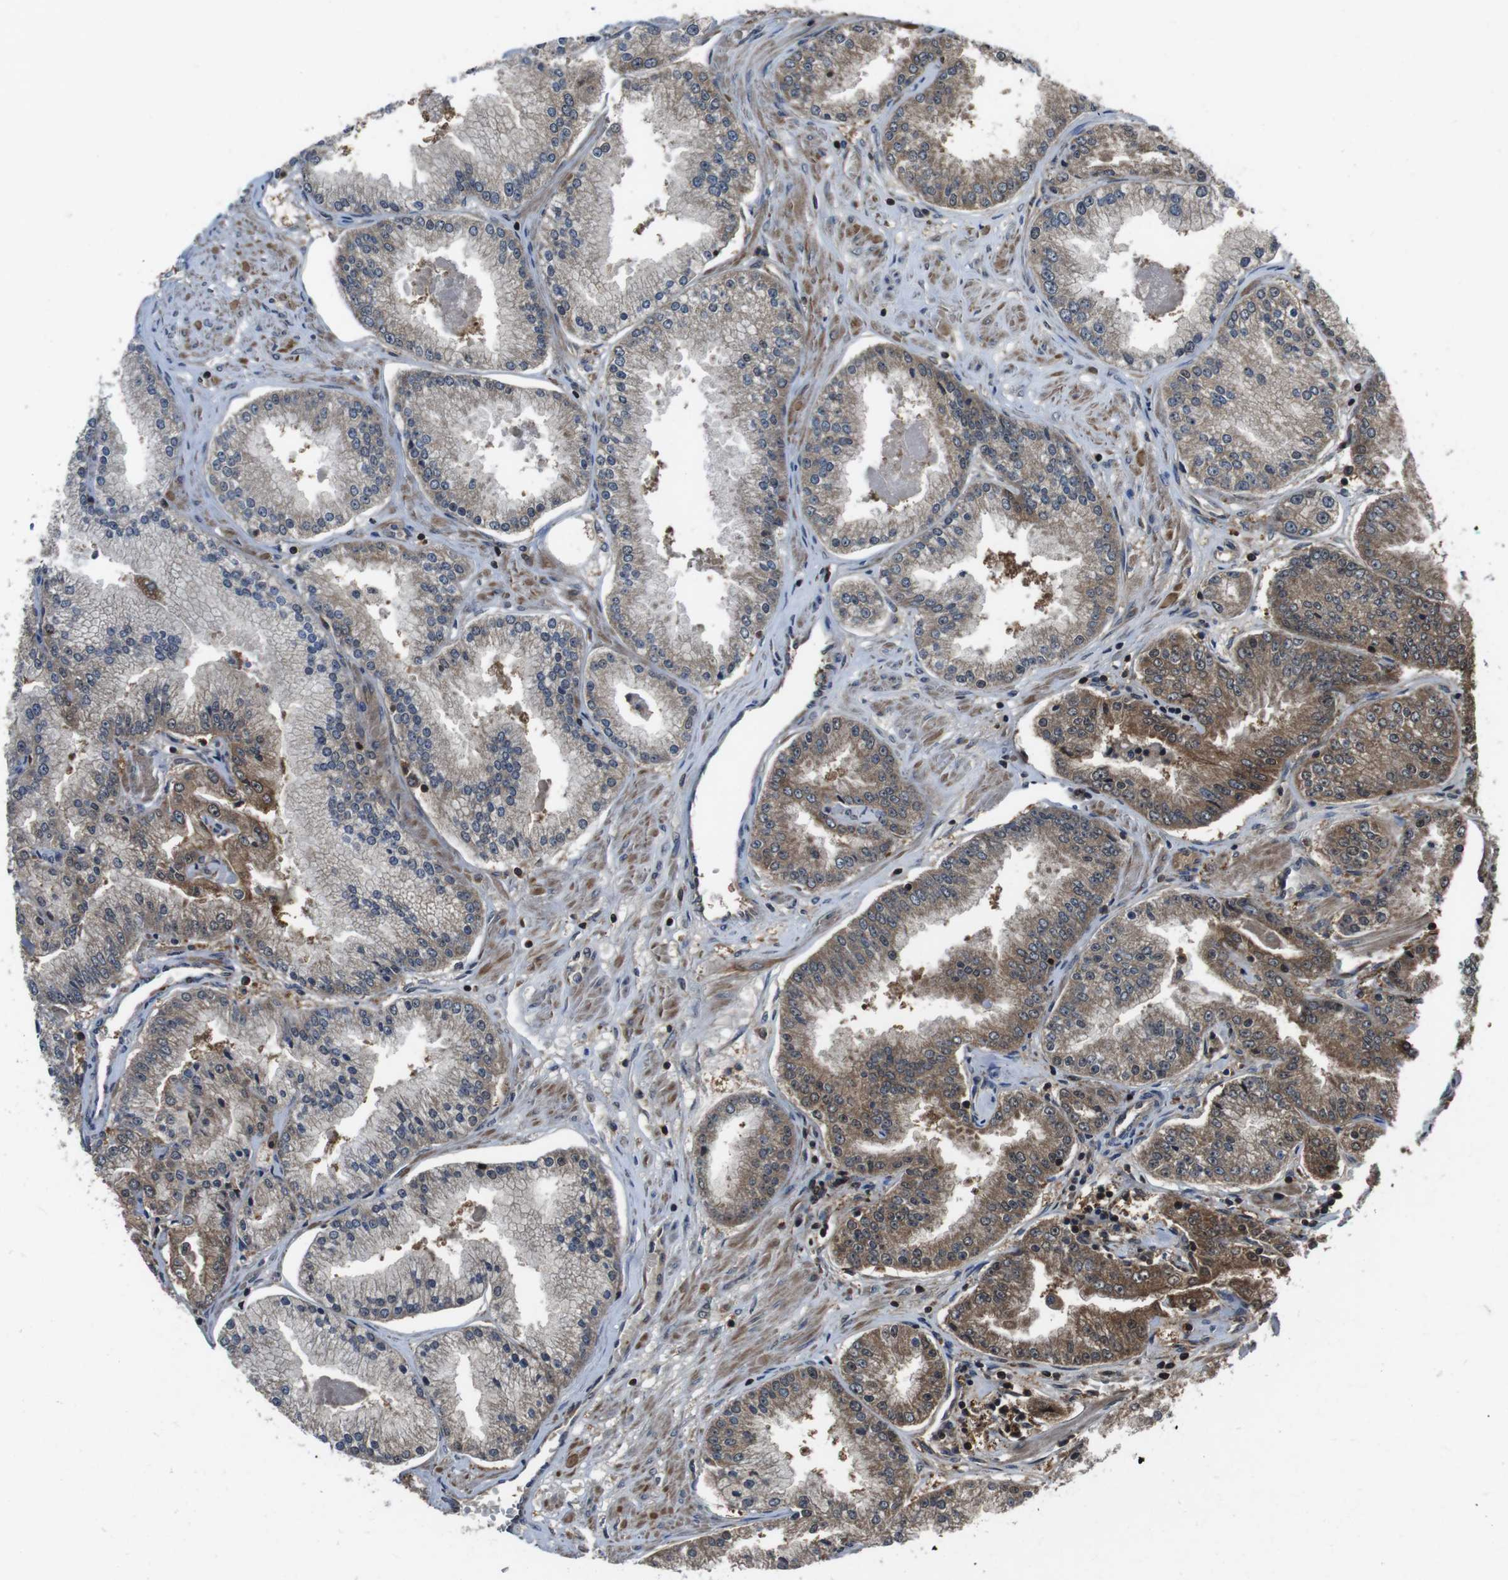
{"staining": {"intensity": "moderate", "quantity": "25%-75%", "location": "cytoplasmic/membranous"}, "tissue": "prostate cancer", "cell_type": "Tumor cells", "image_type": "cancer", "snomed": [{"axis": "morphology", "description": "Adenocarcinoma, High grade"}, {"axis": "topography", "description": "Prostate"}], "caption": "This is an image of immunohistochemistry staining of high-grade adenocarcinoma (prostate), which shows moderate positivity in the cytoplasmic/membranous of tumor cells.", "gene": "CXCL11", "patient": {"sex": "male", "age": 61}}